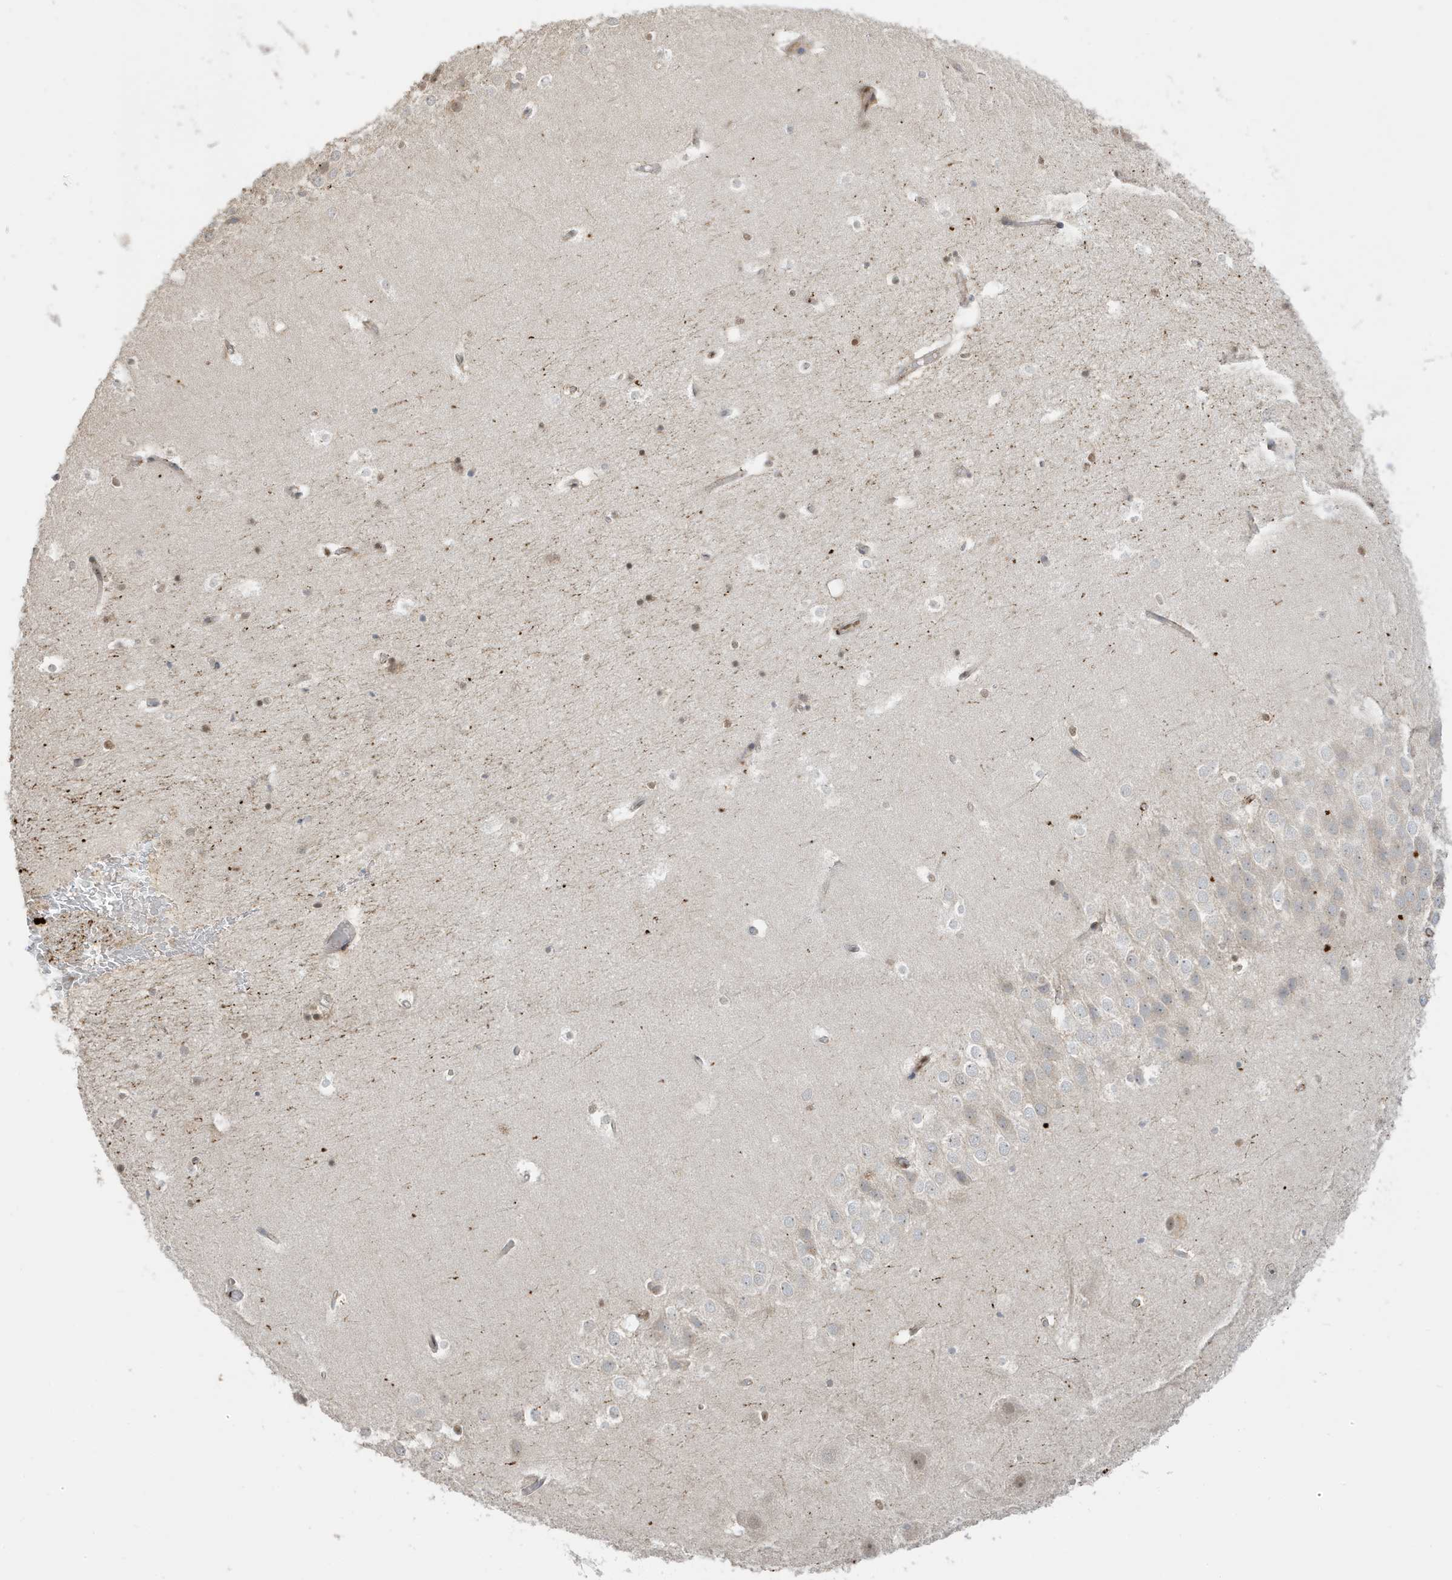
{"staining": {"intensity": "negative", "quantity": "none", "location": "none"}, "tissue": "hippocampus", "cell_type": "Glial cells", "image_type": "normal", "snomed": [{"axis": "morphology", "description": "Normal tissue, NOS"}, {"axis": "topography", "description": "Hippocampus"}], "caption": "Hippocampus stained for a protein using IHC reveals no staining glial cells.", "gene": "ZBTB41", "patient": {"sex": "female", "age": 52}}